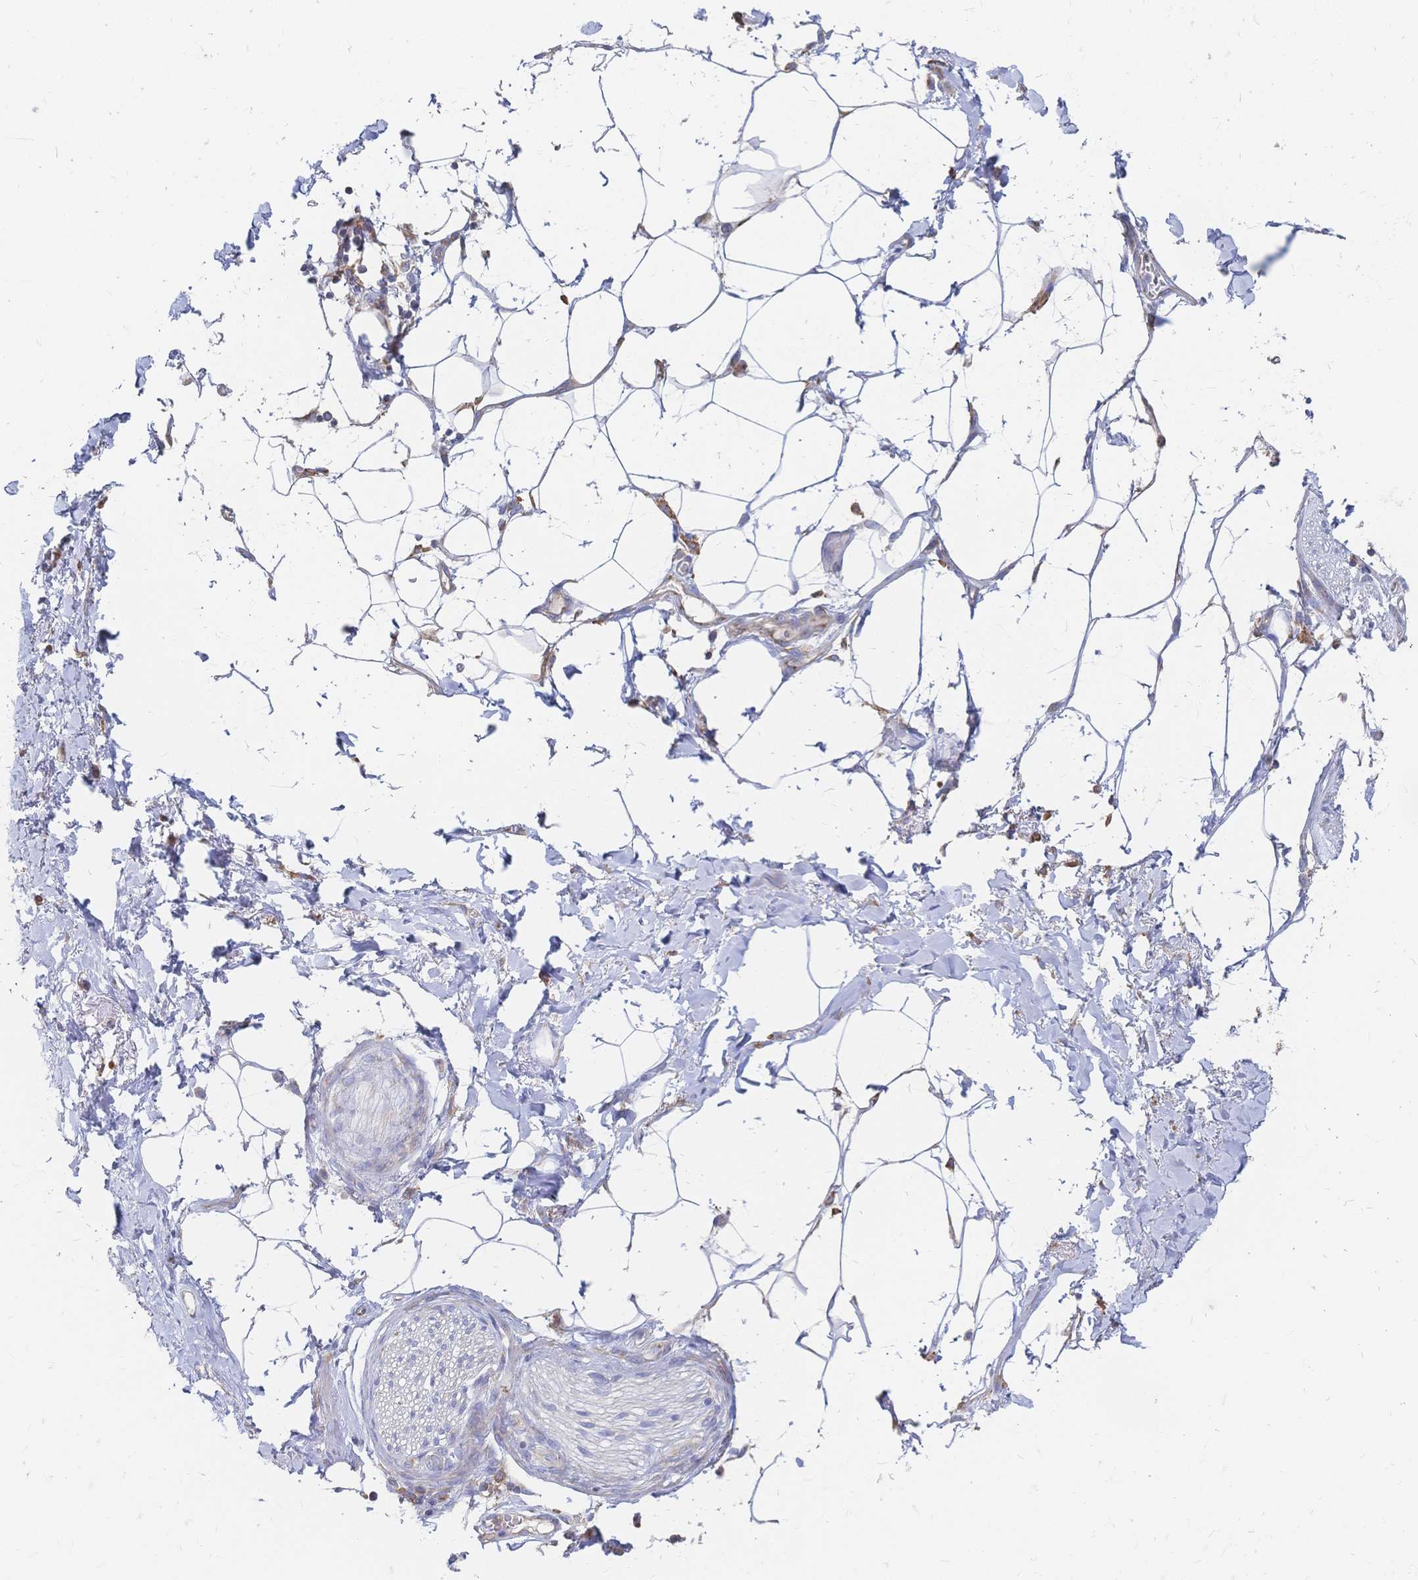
{"staining": {"intensity": "negative", "quantity": "none", "location": "none"}, "tissue": "adipose tissue", "cell_type": "Adipocytes", "image_type": "normal", "snomed": [{"axis": "morphology", "description": "Normal tissue, NOS"}, {"axis": "topography", "description": "Vagina"}, {"axis": "topography", "description": "Peripheral nerve tissue"}], "caption": "The photomicrograph displays no significant staining in adipocytes of adipose tissue.", "gene": "SORBS1", "patient": {"sex": "female", "age": 71}}